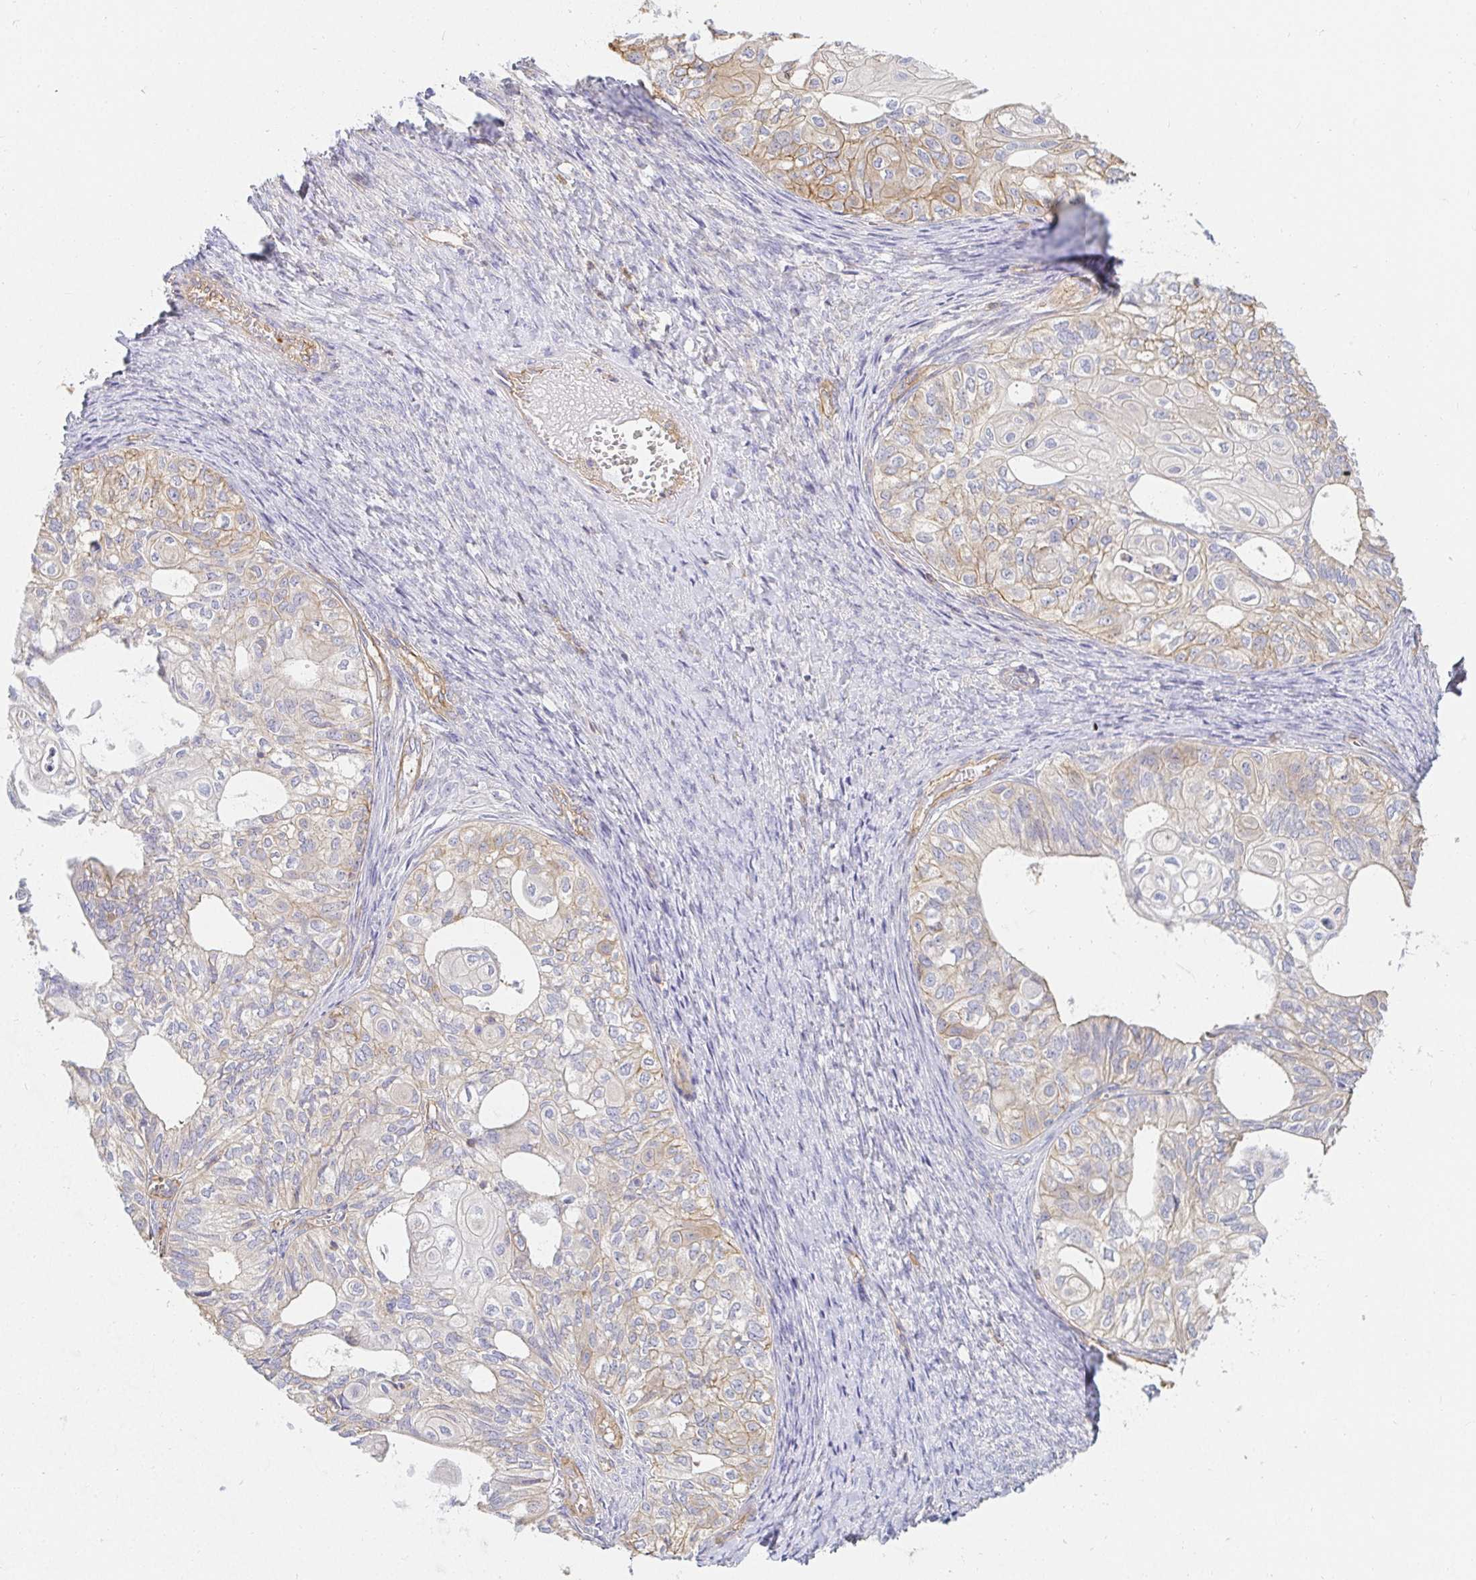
{"staining": {"intensity": "moderate", "quantity": "<25%", "location": "cytoplasmic/membranous"}, "tissue": "ovarian cancer", "cell_type": "Tumor cells", "image_type": "cancer", "snomed": [{"axis": "morphology", "description": "Carcinoma, endometroid"}, {"axis": "topography", "description": "Ovary"}], "caption": "The histopathology image shows a brown stain indicating the presence of a protein in the cytoplasmic/membranous of tumor cells in ovarian cancer (endometroid carcinoma).", "gene": "TSPAN19", "patient": {"sex": "female", "age": 64}}